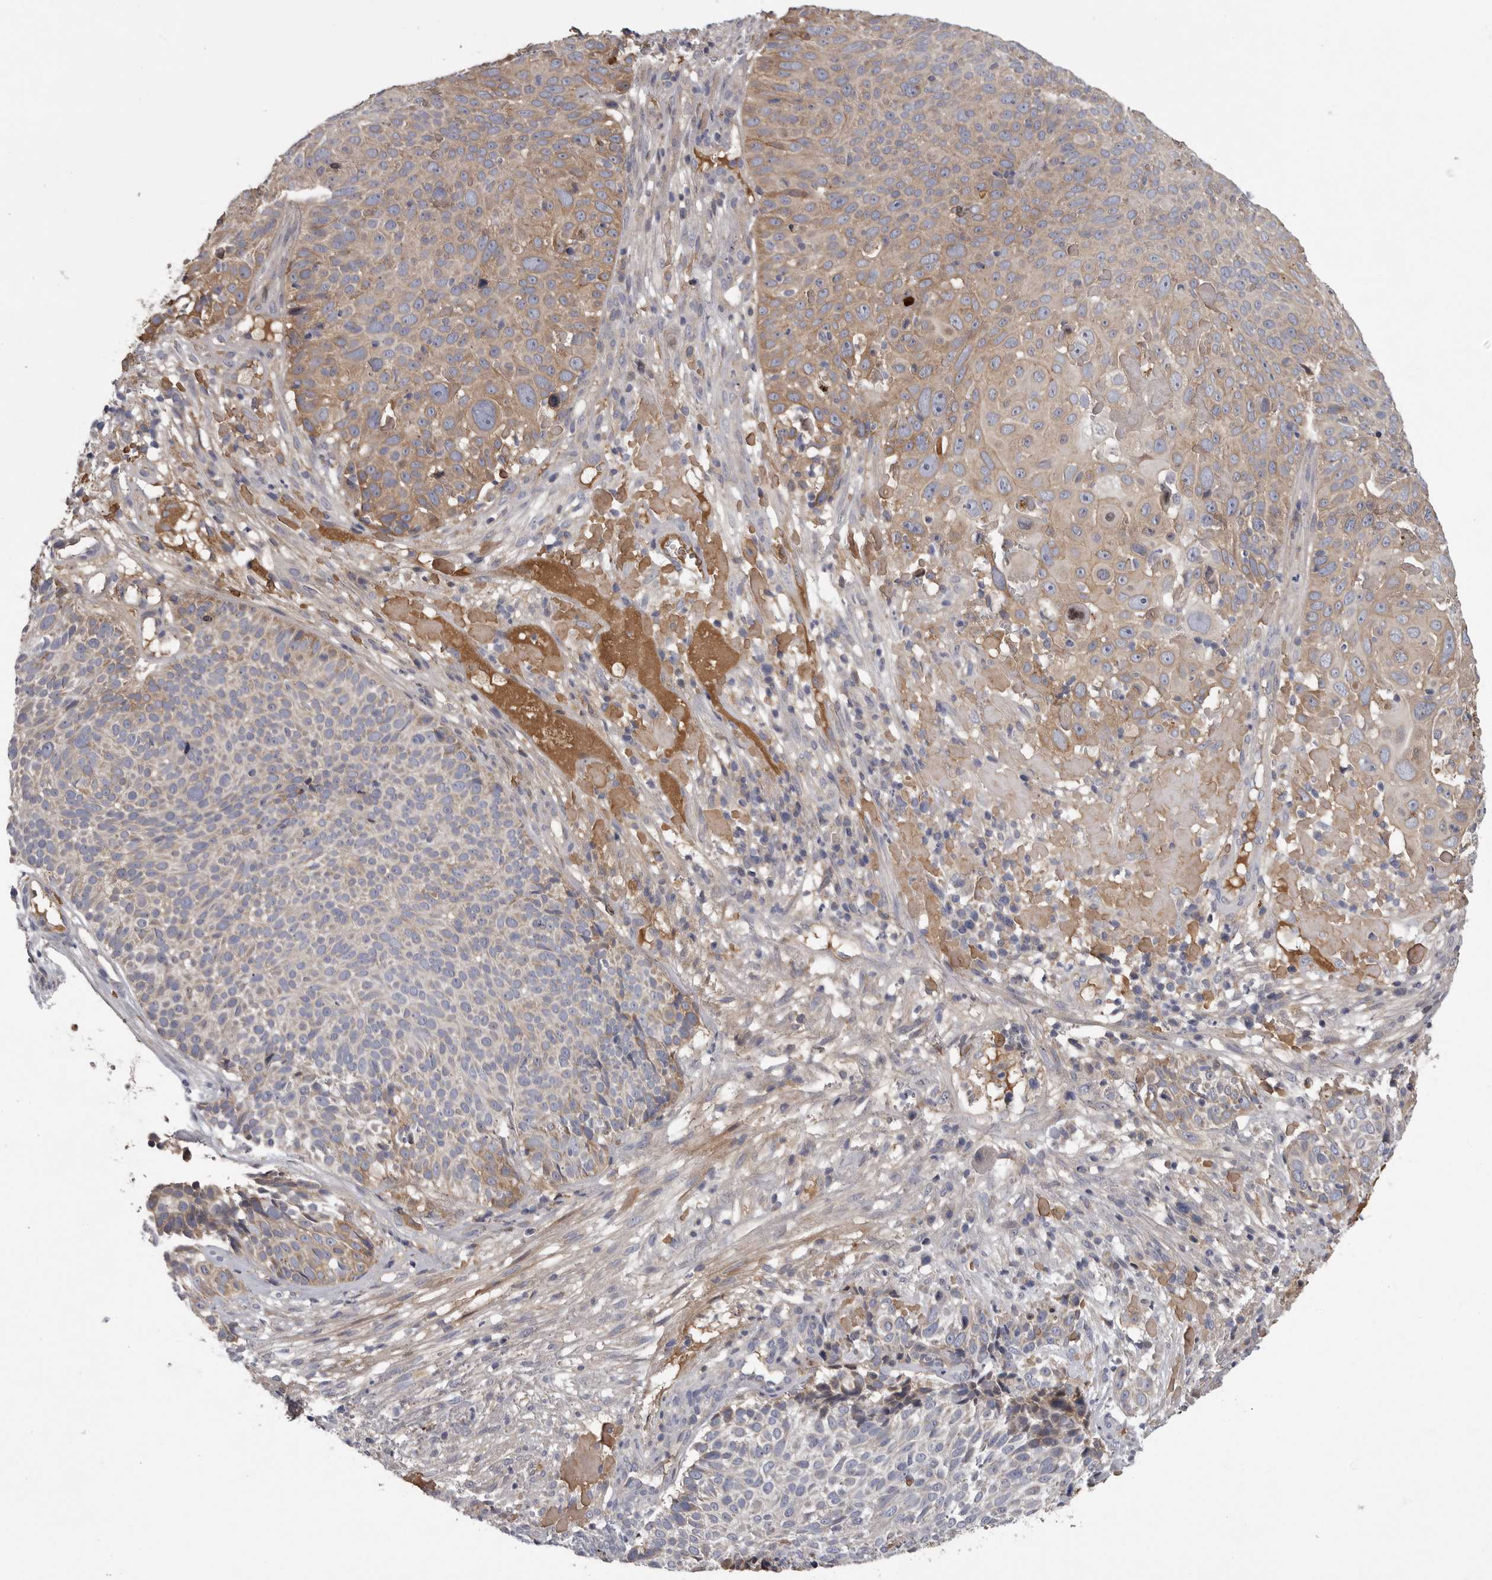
{"staining": {"intensity": "moderate", "quantity": "<25%", "location": "cytoplasmic/membranous"}, "tissue": "cervical cancer", "cell_type": "Tumor cells", "image_type": "cancer", "snomed": [{"axis": "morphology", "description": "Squamous cell carcinoma, NOS"}, {"axis": "topography", "description": "Cervix"}], "caption": "Brown immunohistochemical staining in cervical cancer (squamous cell carcinoma) reveals moderate cytoplasmic/membranous expression in about <25% of tumor cells.", "gene": "CRP", "patient": {"sex": "female", "age": 74}}